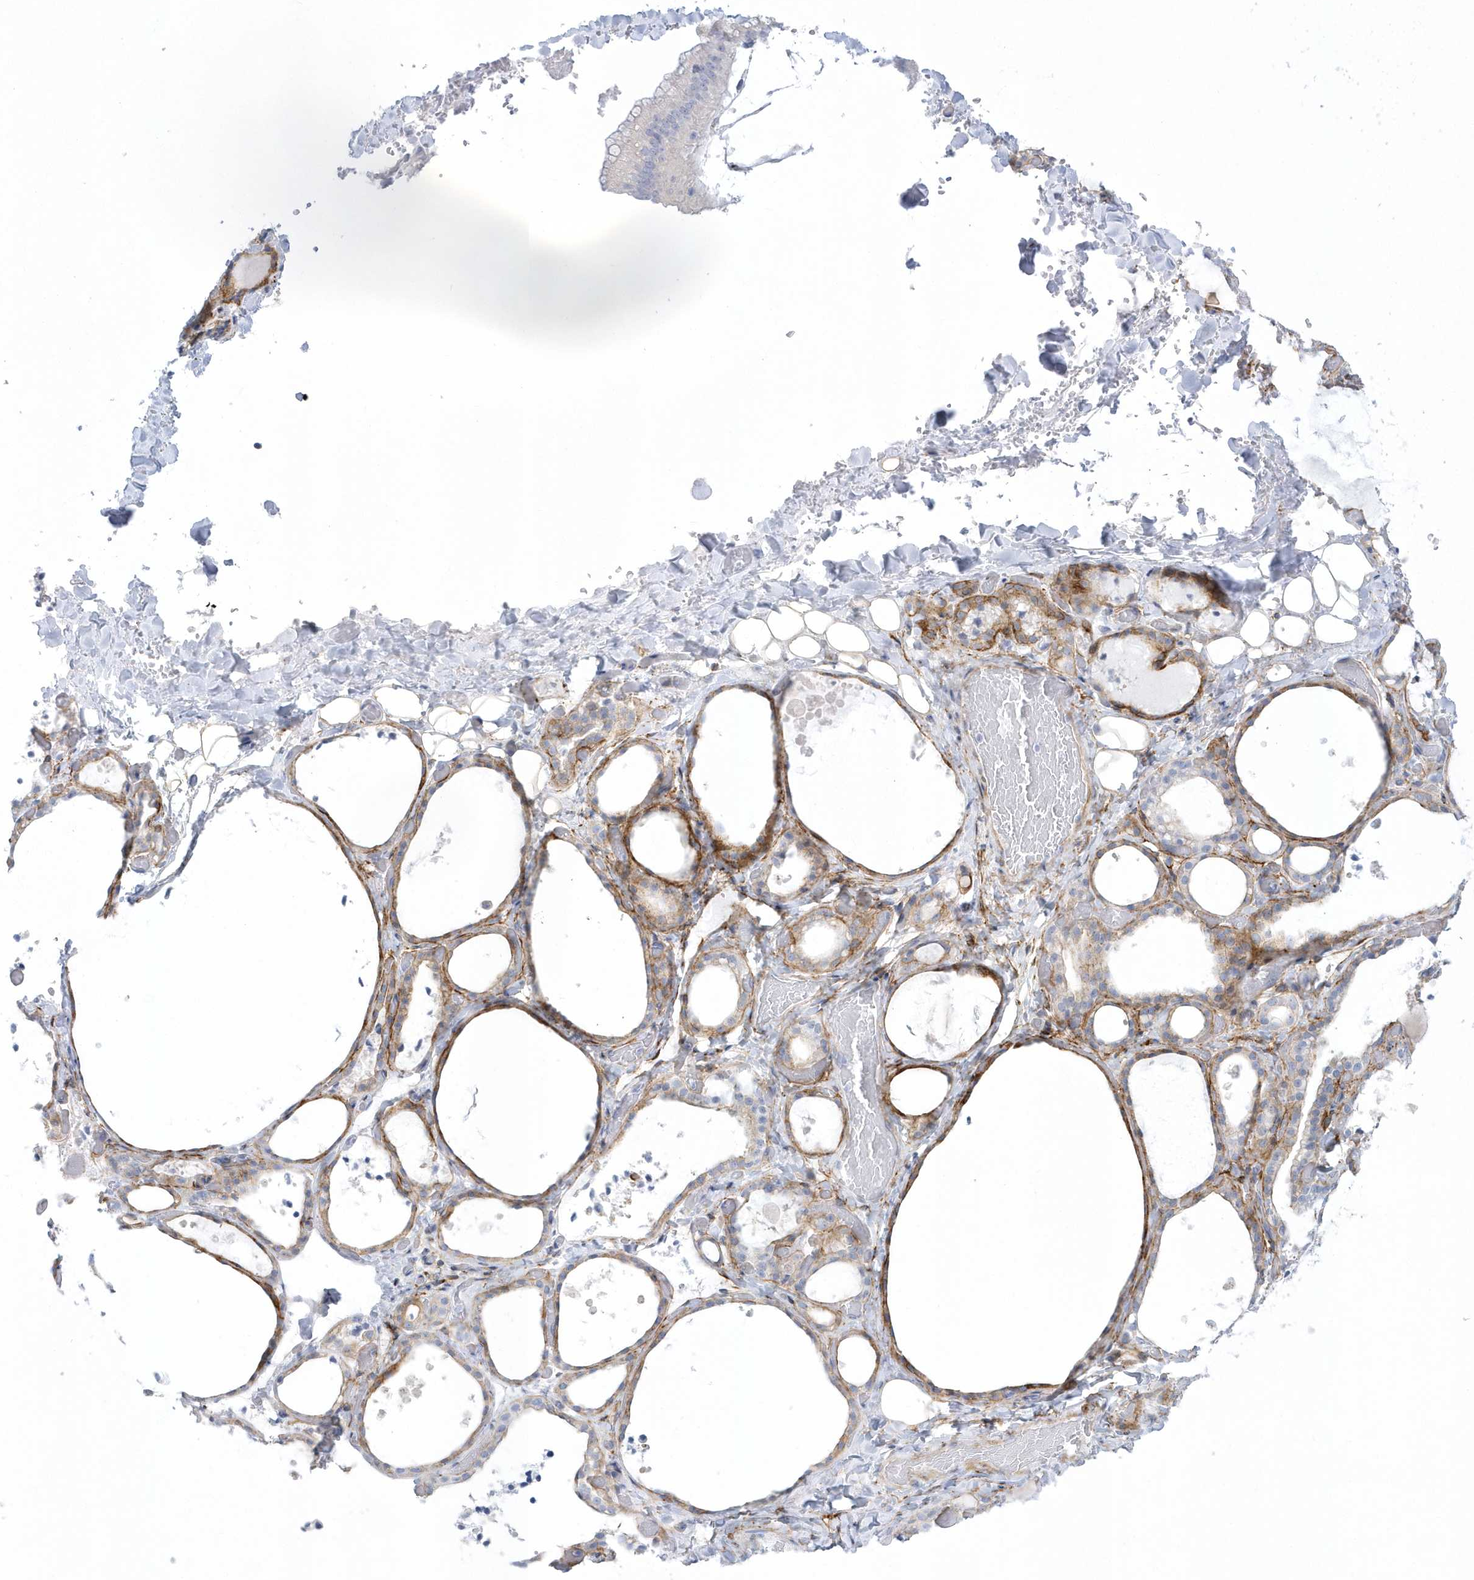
{"staining": {"intensity": "moderate", "quantity": "<25%", "location": "cytoplasmic/membranous"}, "tissue": "thyroid gland", "cell_type": "Glandular cells", "image_type": "normal", "snomed": [{"axis": "morphology", "description": "Normal tissue, NOS"}, {"axis": "topography", "description": "Thyroid gland"}], "caption": "Human thyroid gland stained for a protein (brown) shows moderate cytoplasmic/membranous positive expression in approximately <25% of glandular cells.", "gene": "WDR27", "patient": {"sex": "female", "age": 44}}